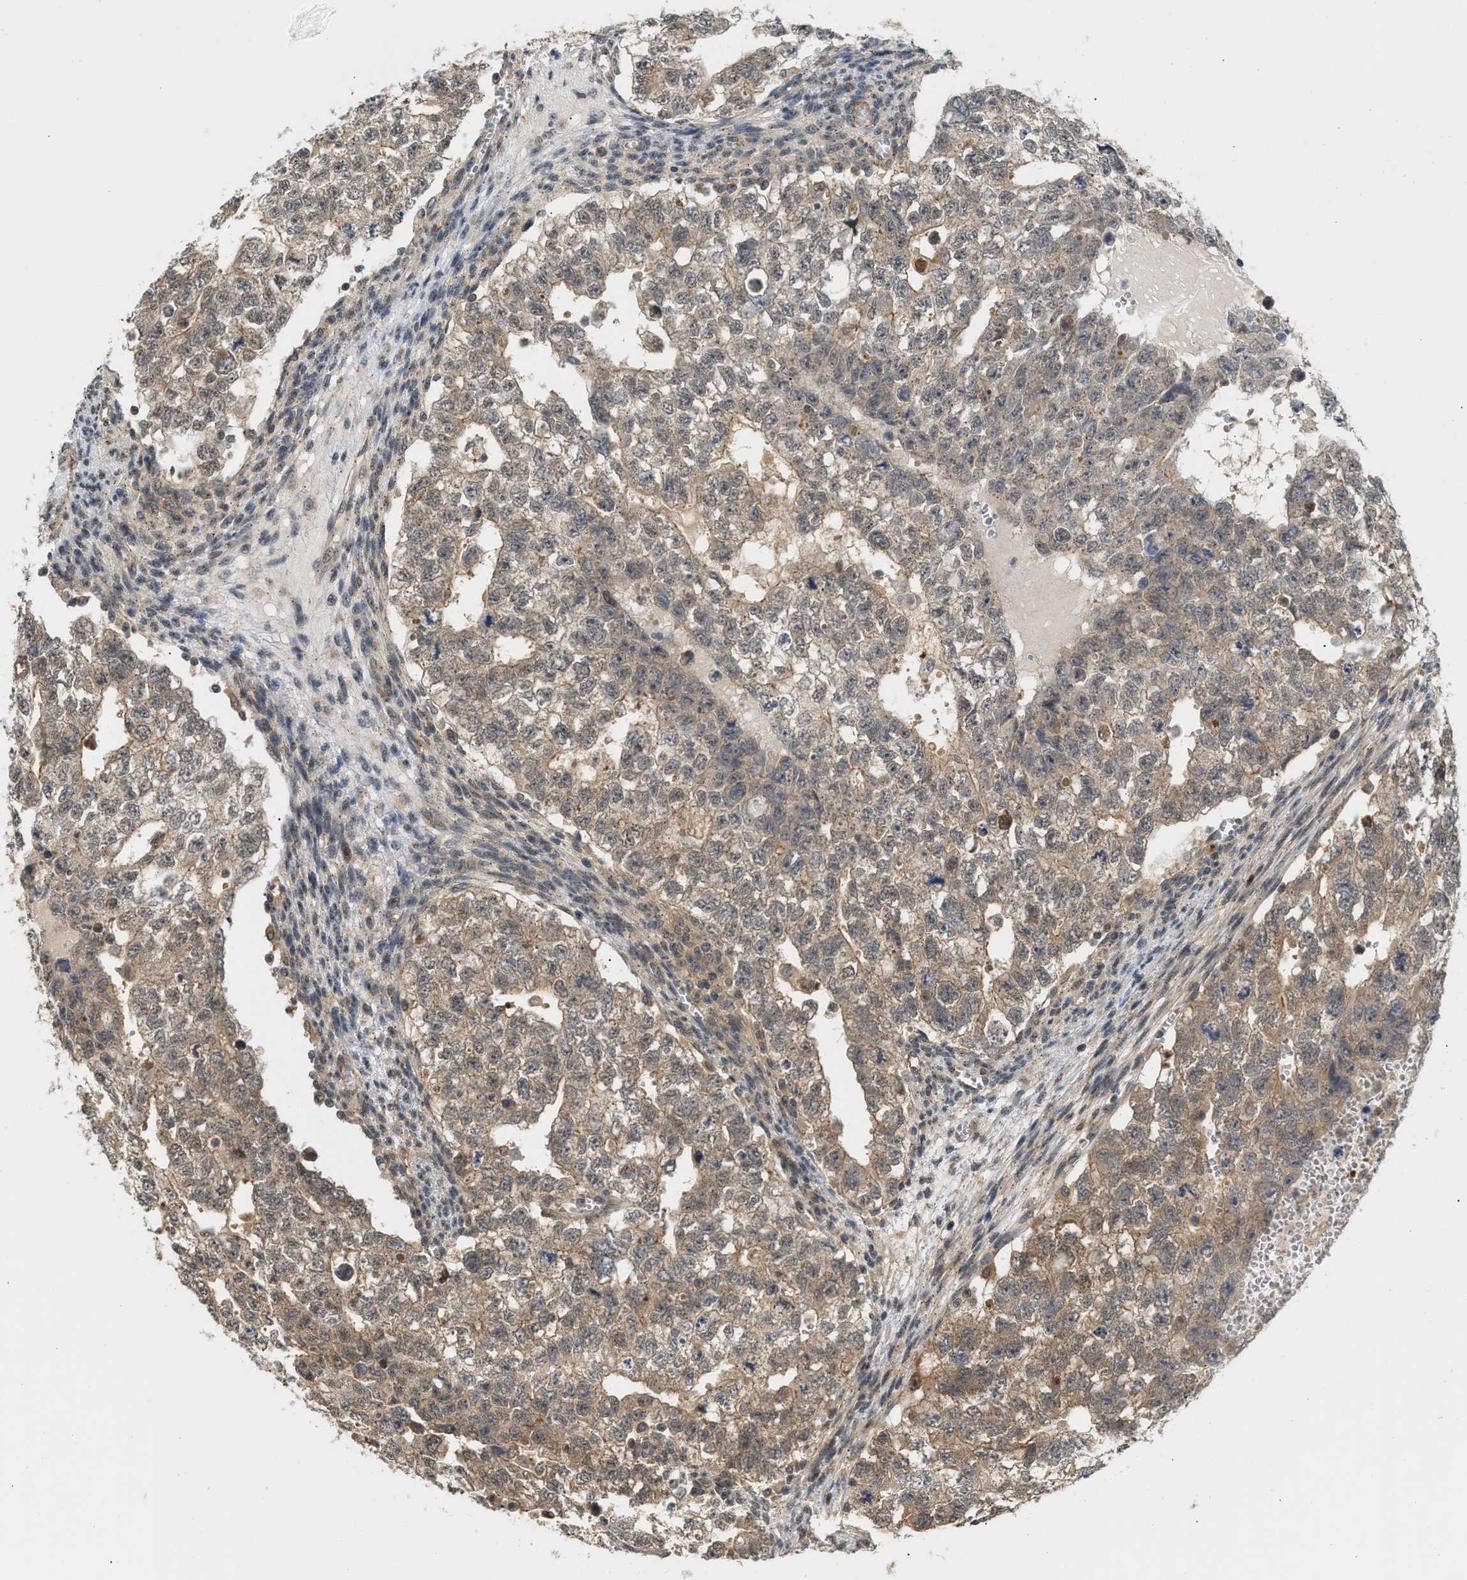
{"staining": {"intensity": "moderate", "quantity": ">75%", "location": "cytoplasmic/membranous"}, "tissue": "testis cancer", "cell_type": "Tumor cells", "image_type": "cancer", "snomed": [{"axis": "morphology", "description": "Seminoma, NOS"}, {"axis": "morphology", "description": "Carcinoma, Embryonal, NOS"}, {"axis": "topography", "description": "Testis"}], "caption": "An immunohistochemistry (IHC) micrograph of tumor tissue is shown. Protein staining in brown shows moderate cytoplasmic/membranous positivity in testis cancer within tumor cells. (DAB = brown stain, brightfield microscopy at high magnification).", "gene": "MAP2K5", "patient": {"sex": "male", "age": 38}}